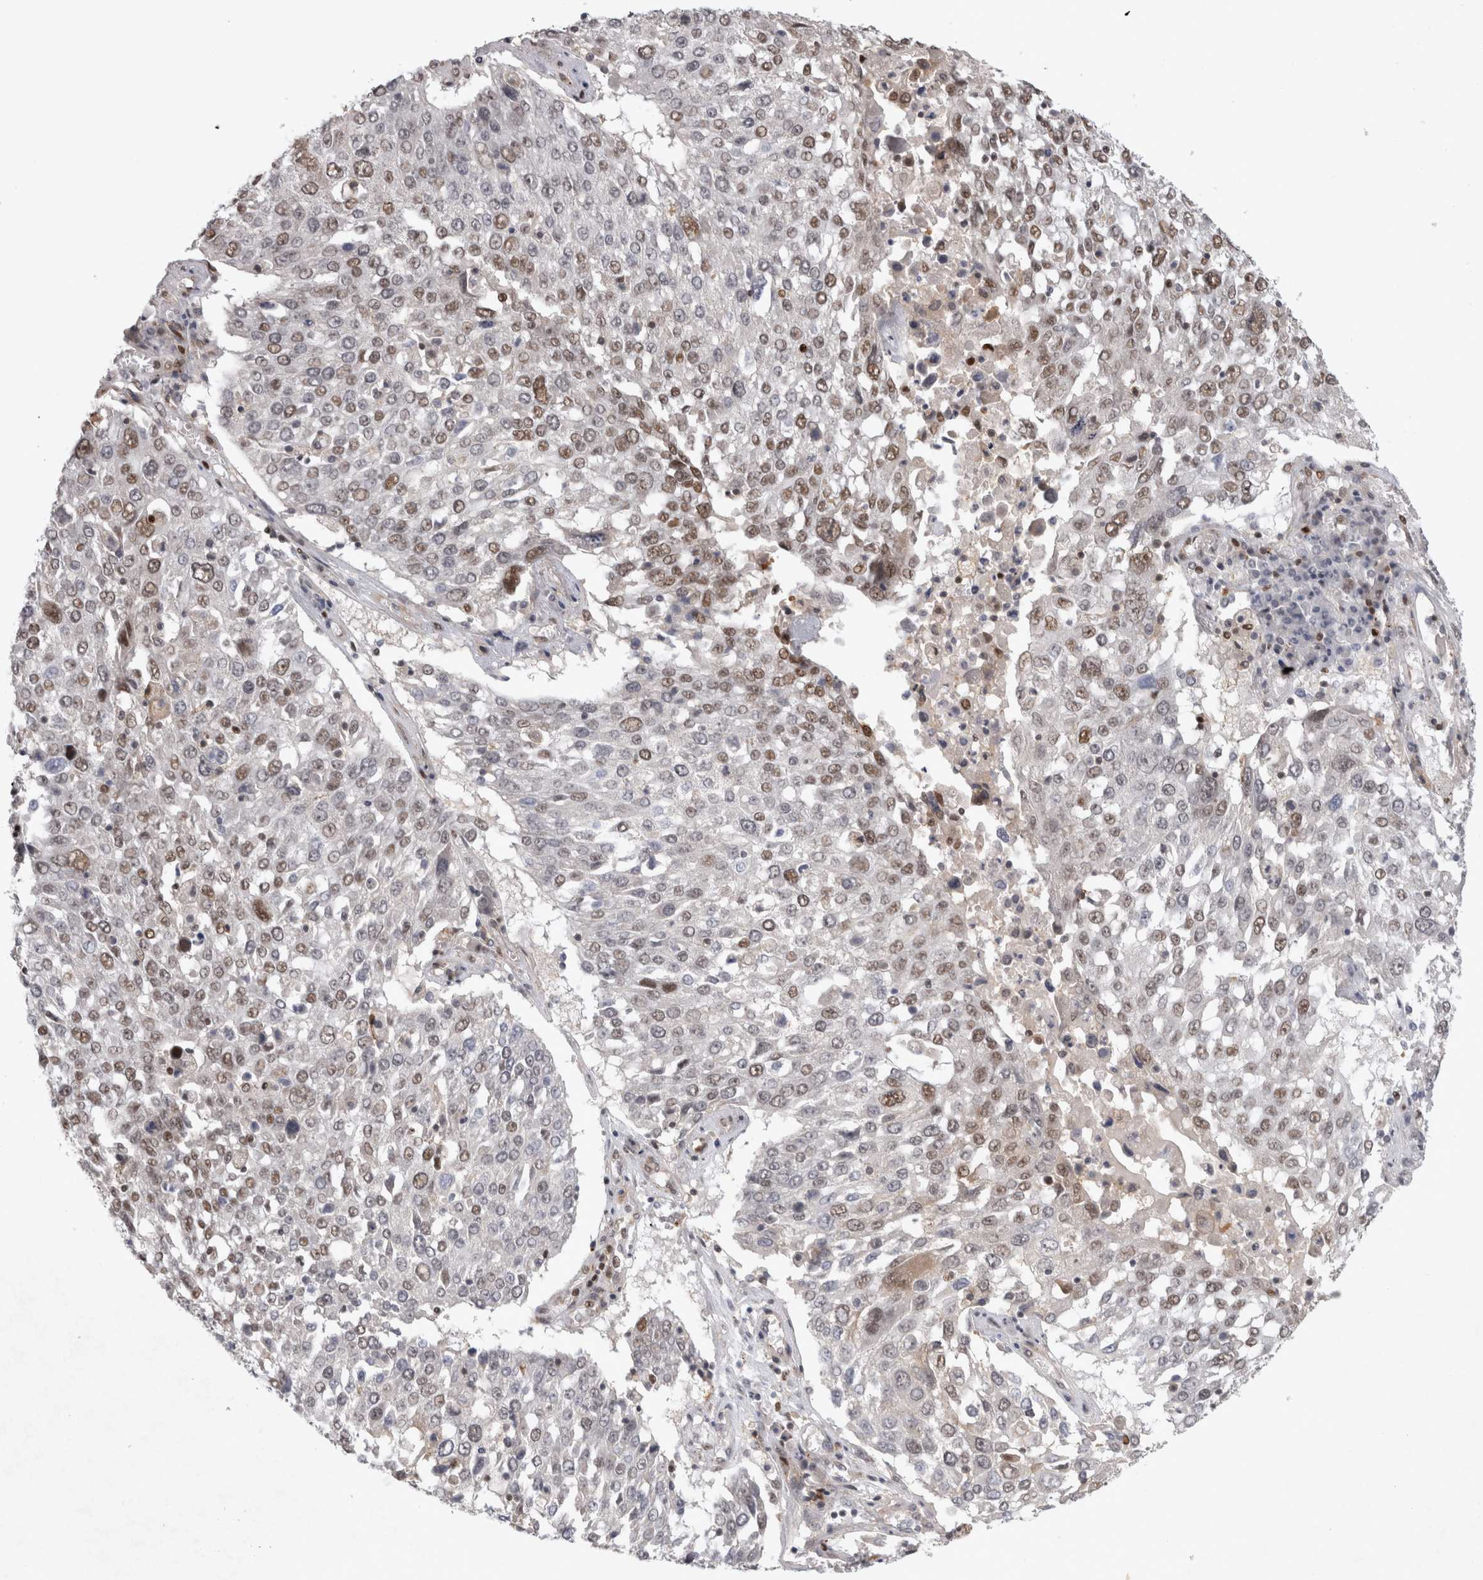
{"staining": {"intensity": "moderate", "quantity": "25%-75%", "location": "nuclear"}, "tissue": "lung cancer", "cell_type": "Tumor cells", "image_type": "cancer", "snomed": [{"axis": "morphology", "description": "Squamous cell carcinoma, NOS"}, {"axis": "topography", "description": "Lung"}], "caption": "Lung cancer stained with a protein marker displays moderate staining in tumor cells.", "gene": "SRARP", "patient": {"sex": "male", "age": 65}}